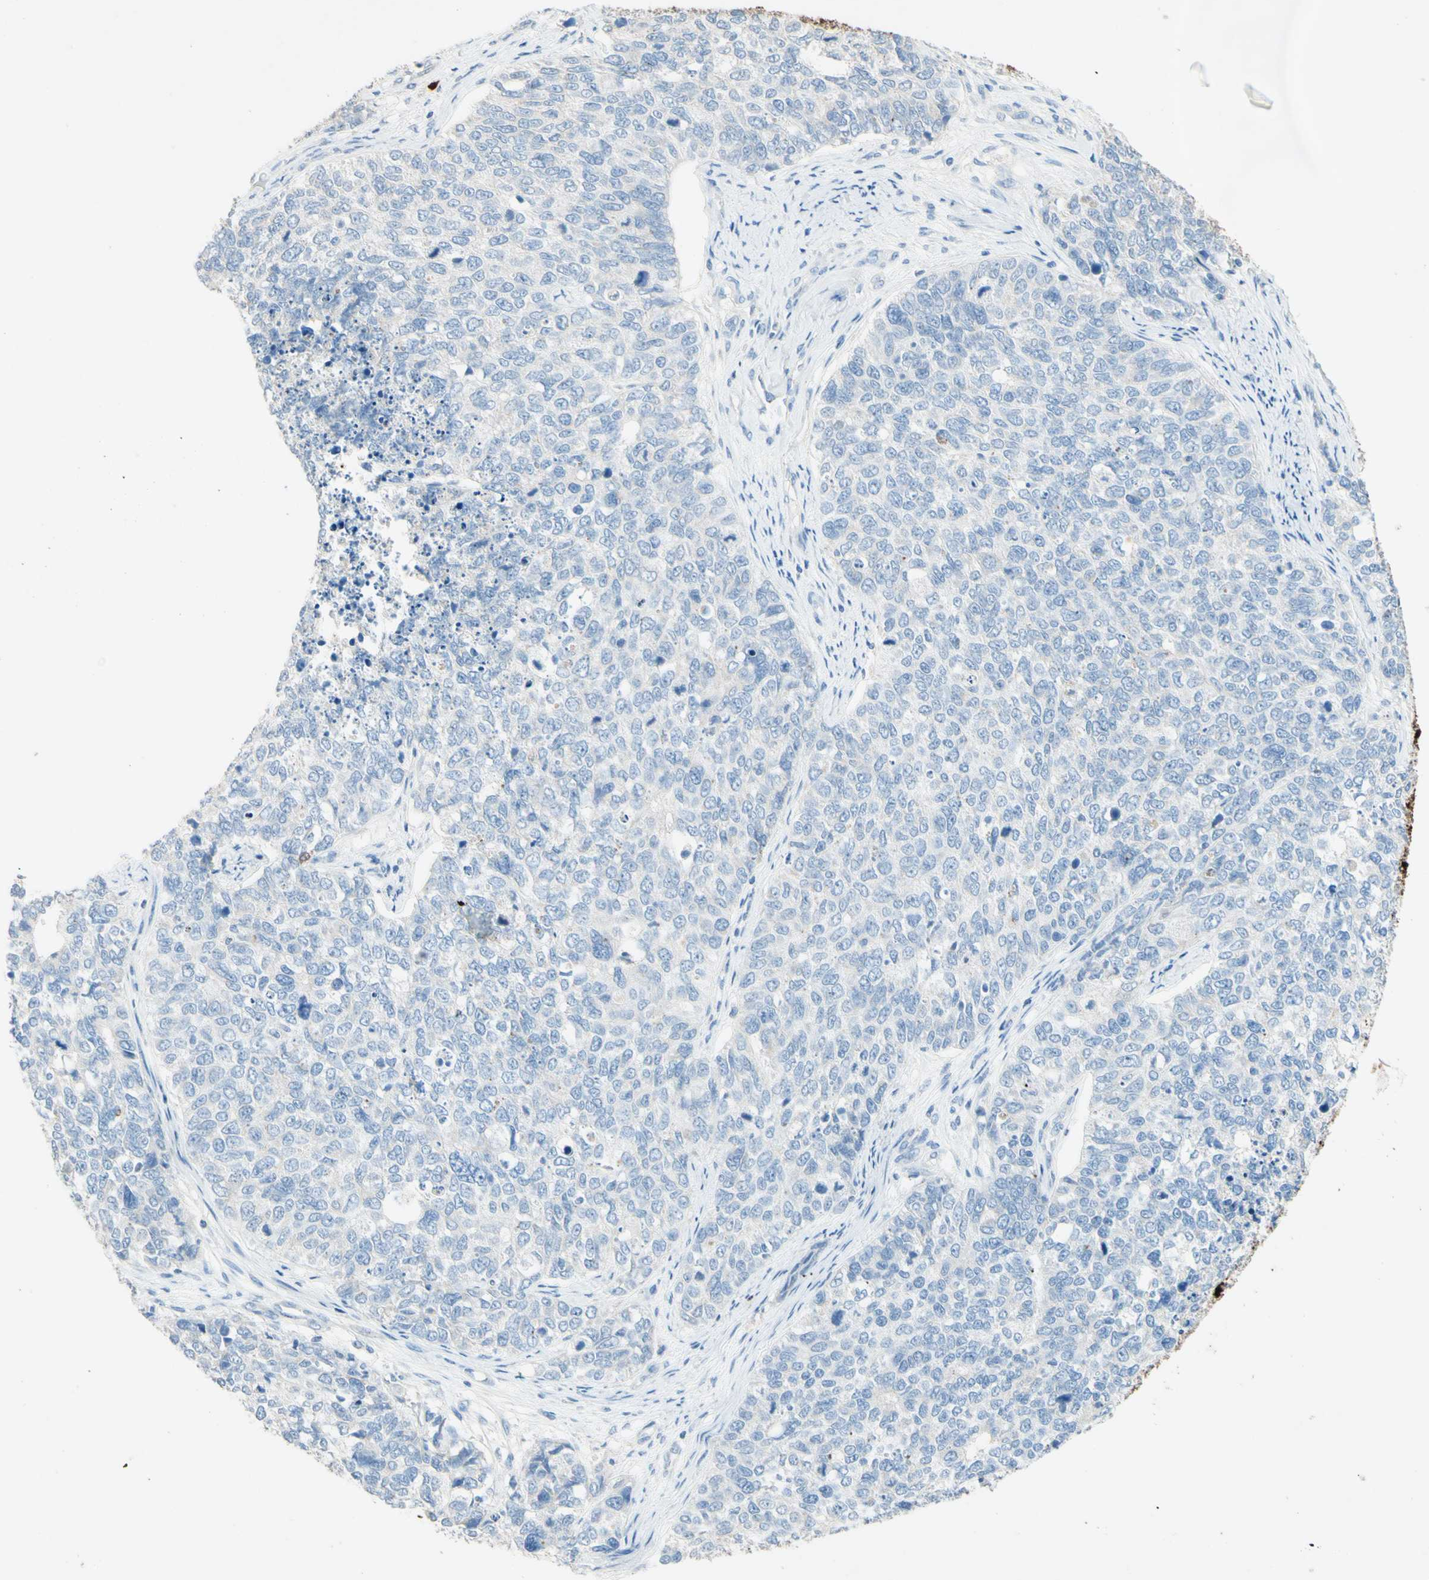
{"staining": {"intensity": "negative", "quantity": "none", "location": "none"}, "tissue": "cervical cancer", "cell_type": "Tumor cells", "image_type": "cancer", "snomed": [{"axis": "morphology", "description": "Squamous cell carcinoma, NOS"}, {"axis": "topography", "description": "Cervix"}], "caption": "High power microscopy photomicrograph of an immunohistochemistry (IHC) image of cervical squamous cell carcinoma, revealing no significant staining in tumor cells.", "gene": "NFKBIZ", "patient": {"sex": "female", "age": 63}}